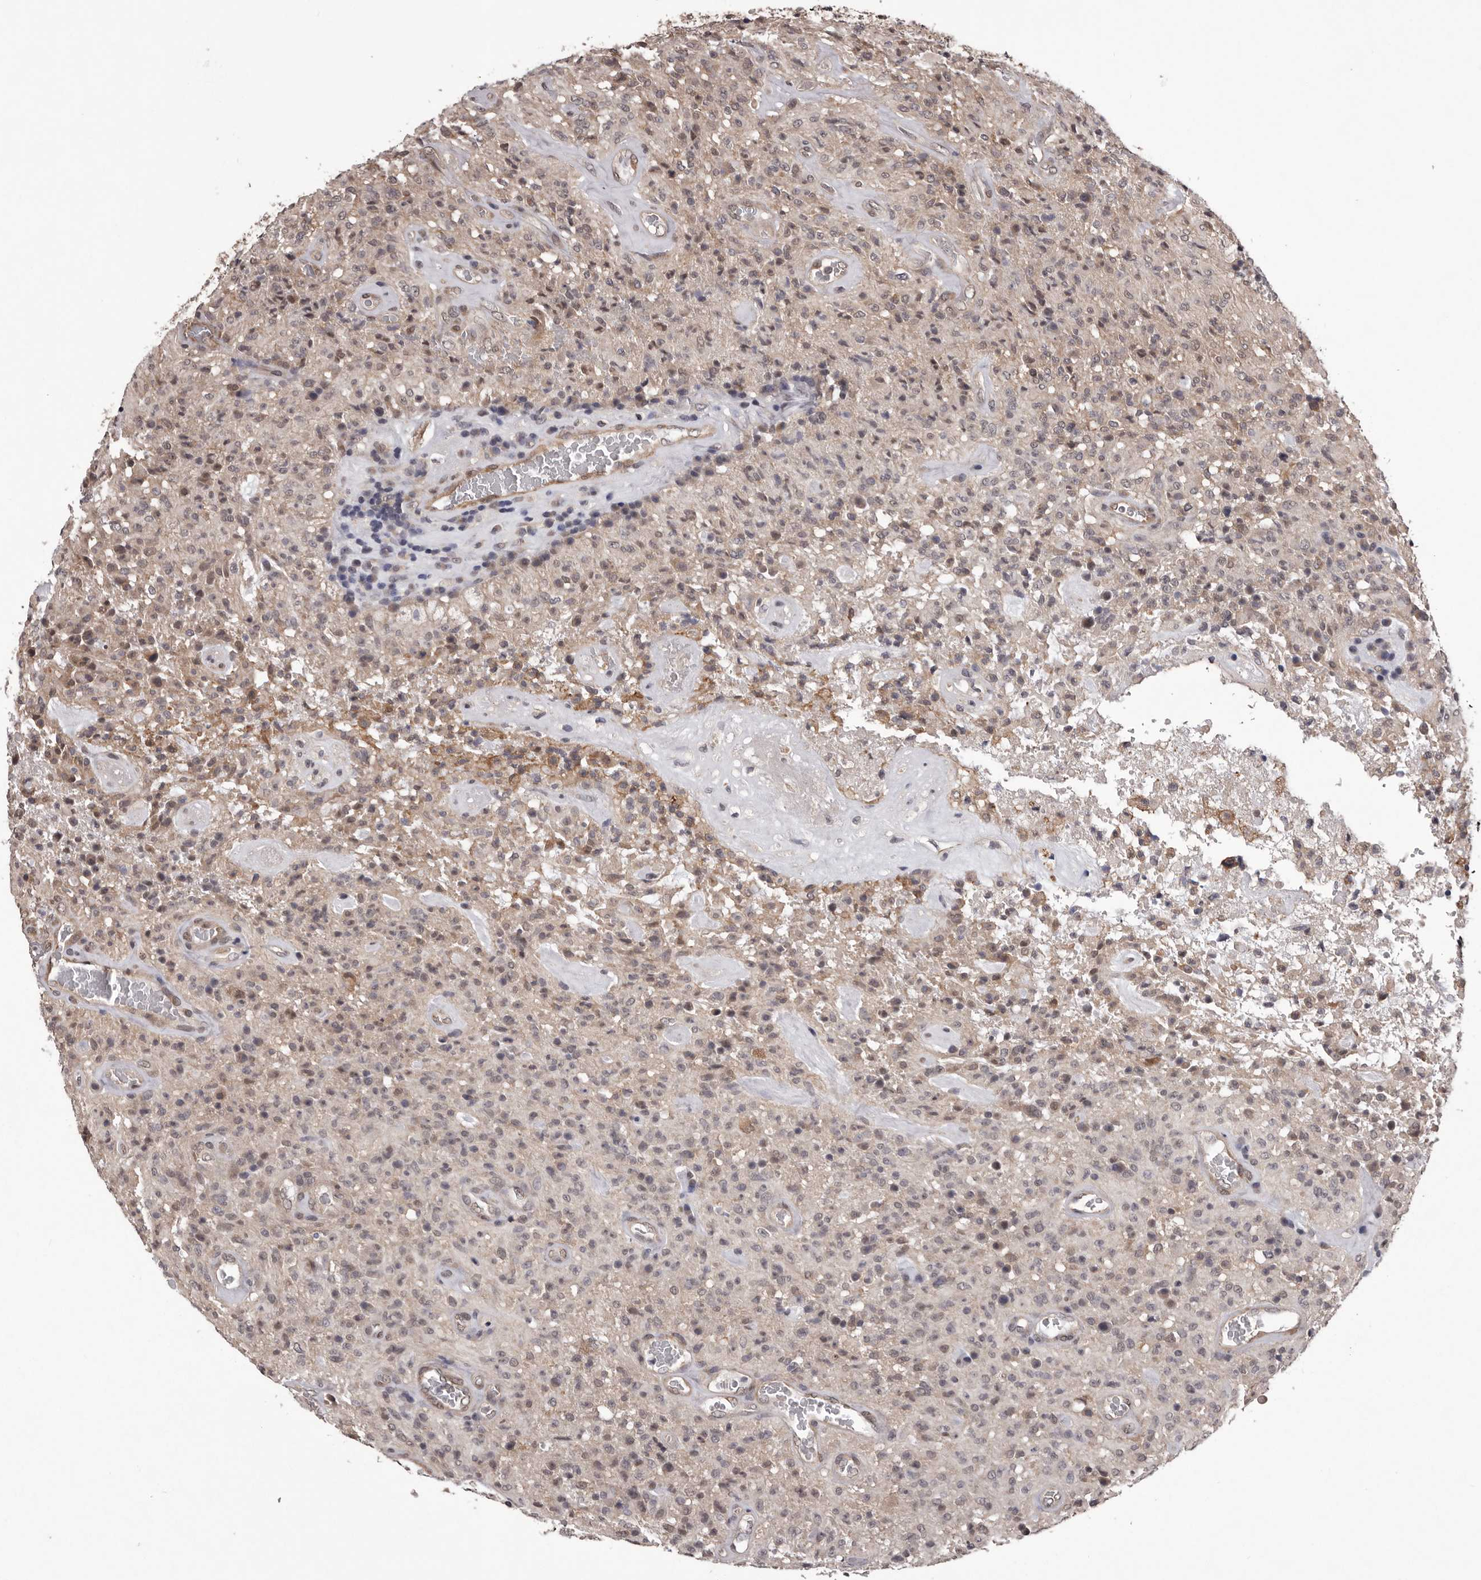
{"staining": {"intensity": "weak", "quantity": "<25%", "location": "cytoplasmic/membranous,nuclear"}, "tissue": "glioma", "cell_type": "Tumor cells", "image_type": "cancer", "snomed": [{"axis": "morphology", "description": "Glioma, malignant, High grade"}, {"axis": "topography", "description": "Brain"}], "caption": "This histopathology image is of glioma stained with immunohistochemistry to label a protein in brown with the nuclei are counter-stained blue. There is no expression in tumor cells.", "gene": "CELF3", "patient": {"sex": "female", "age": 57}}